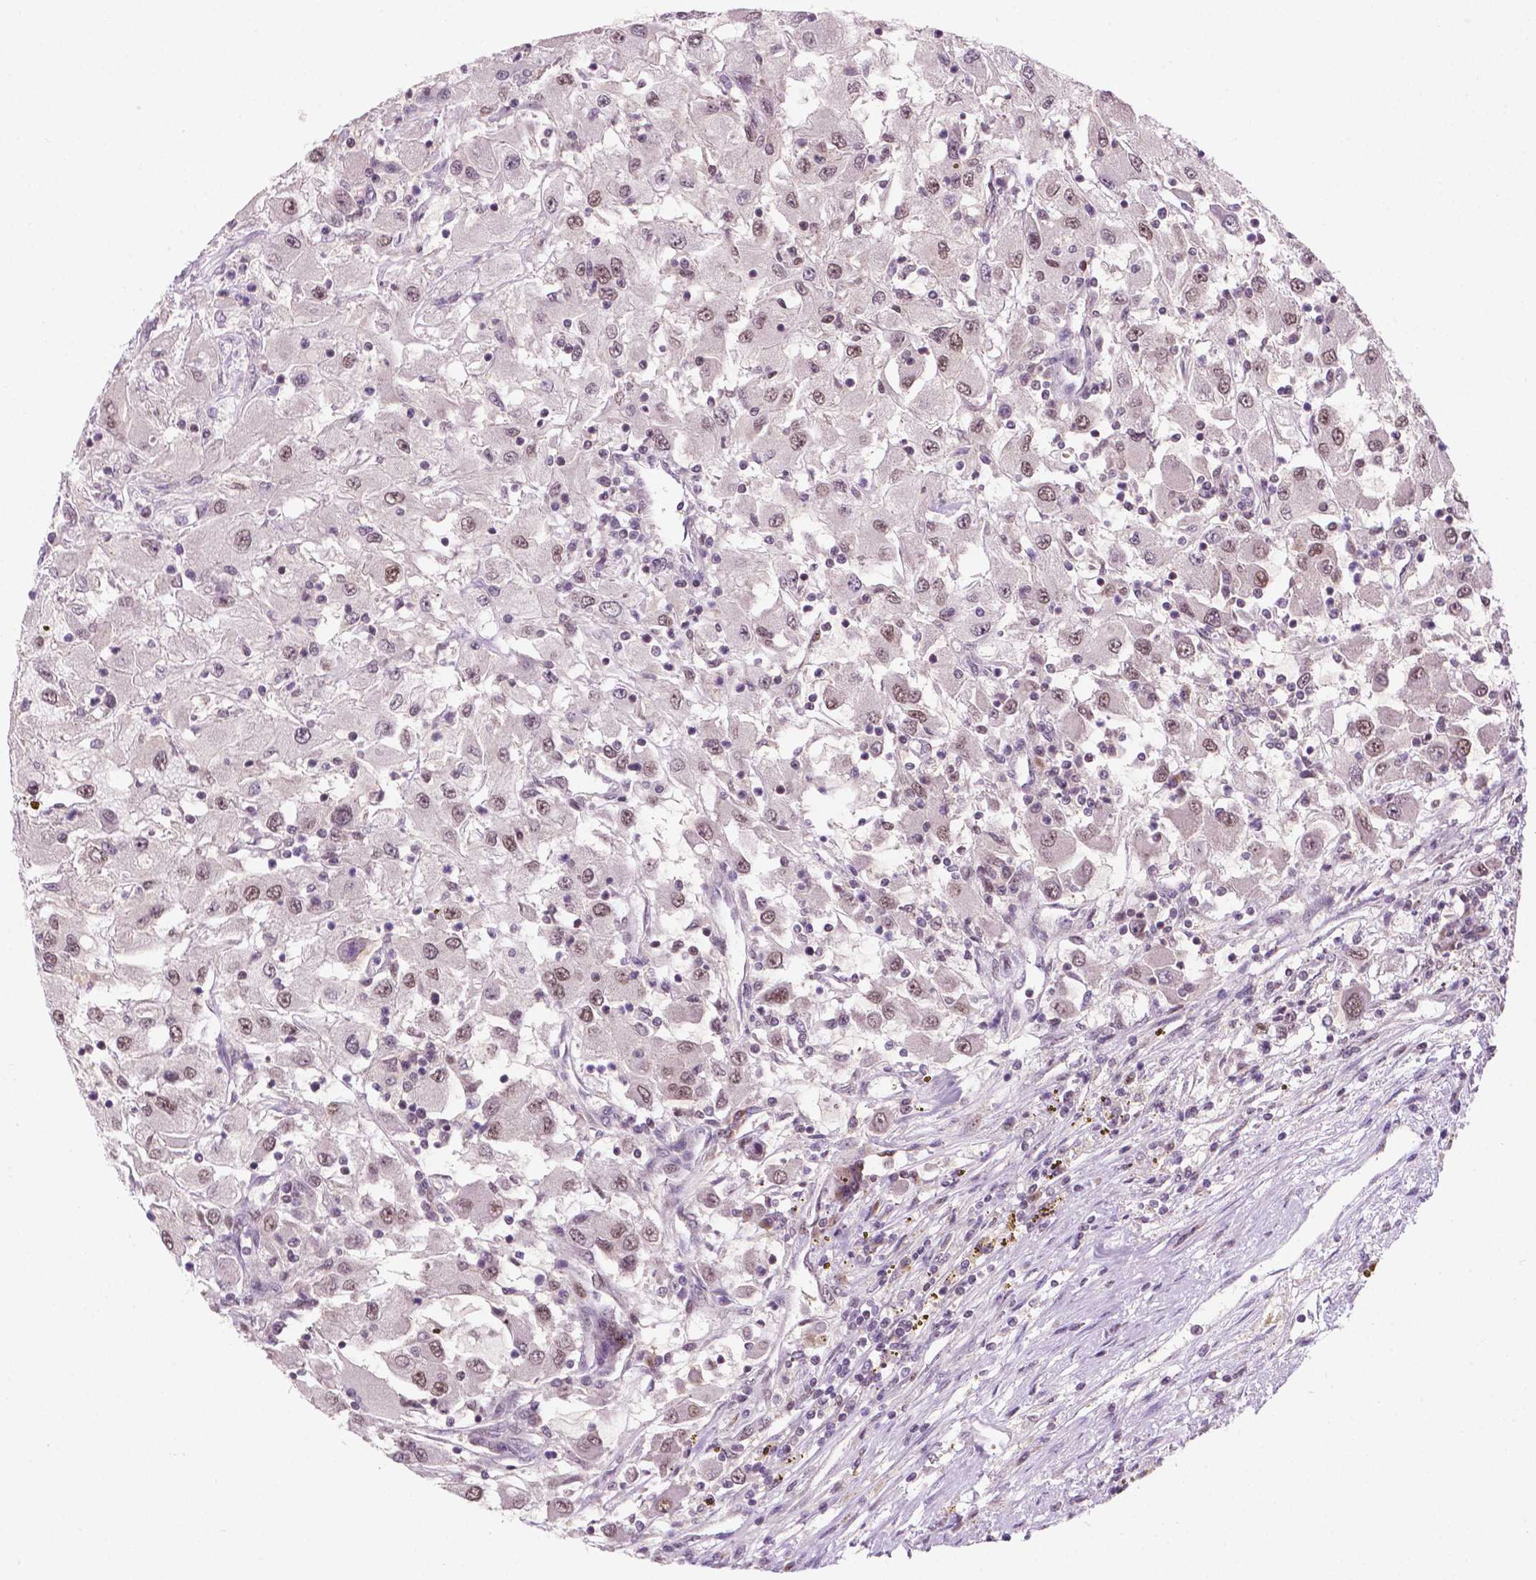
{"staining": {"intensity": "moderate", "quantity": "25%-75%", "location": "nuclear"}, "tissue": "renal cancer", "cell_type": "Tumor cells", "image_type": "cancer", "snomed": [{"axis": "morphology", "description": "Adenocarcinoma, NOS"}, {"axis": "topography", "description": "Kidney"}], "caption": "High-power microscopy captured an immunohistochemistry photomicrograph of renal adenocarcinoma, revealing moderate nuclear staining in about 25%-75% of tumor cells. The protein of interest is shown in brown color, while the nuclei are stained blue.", "gene": "PER2", "patient": {"sex": "female", "age": 67}}